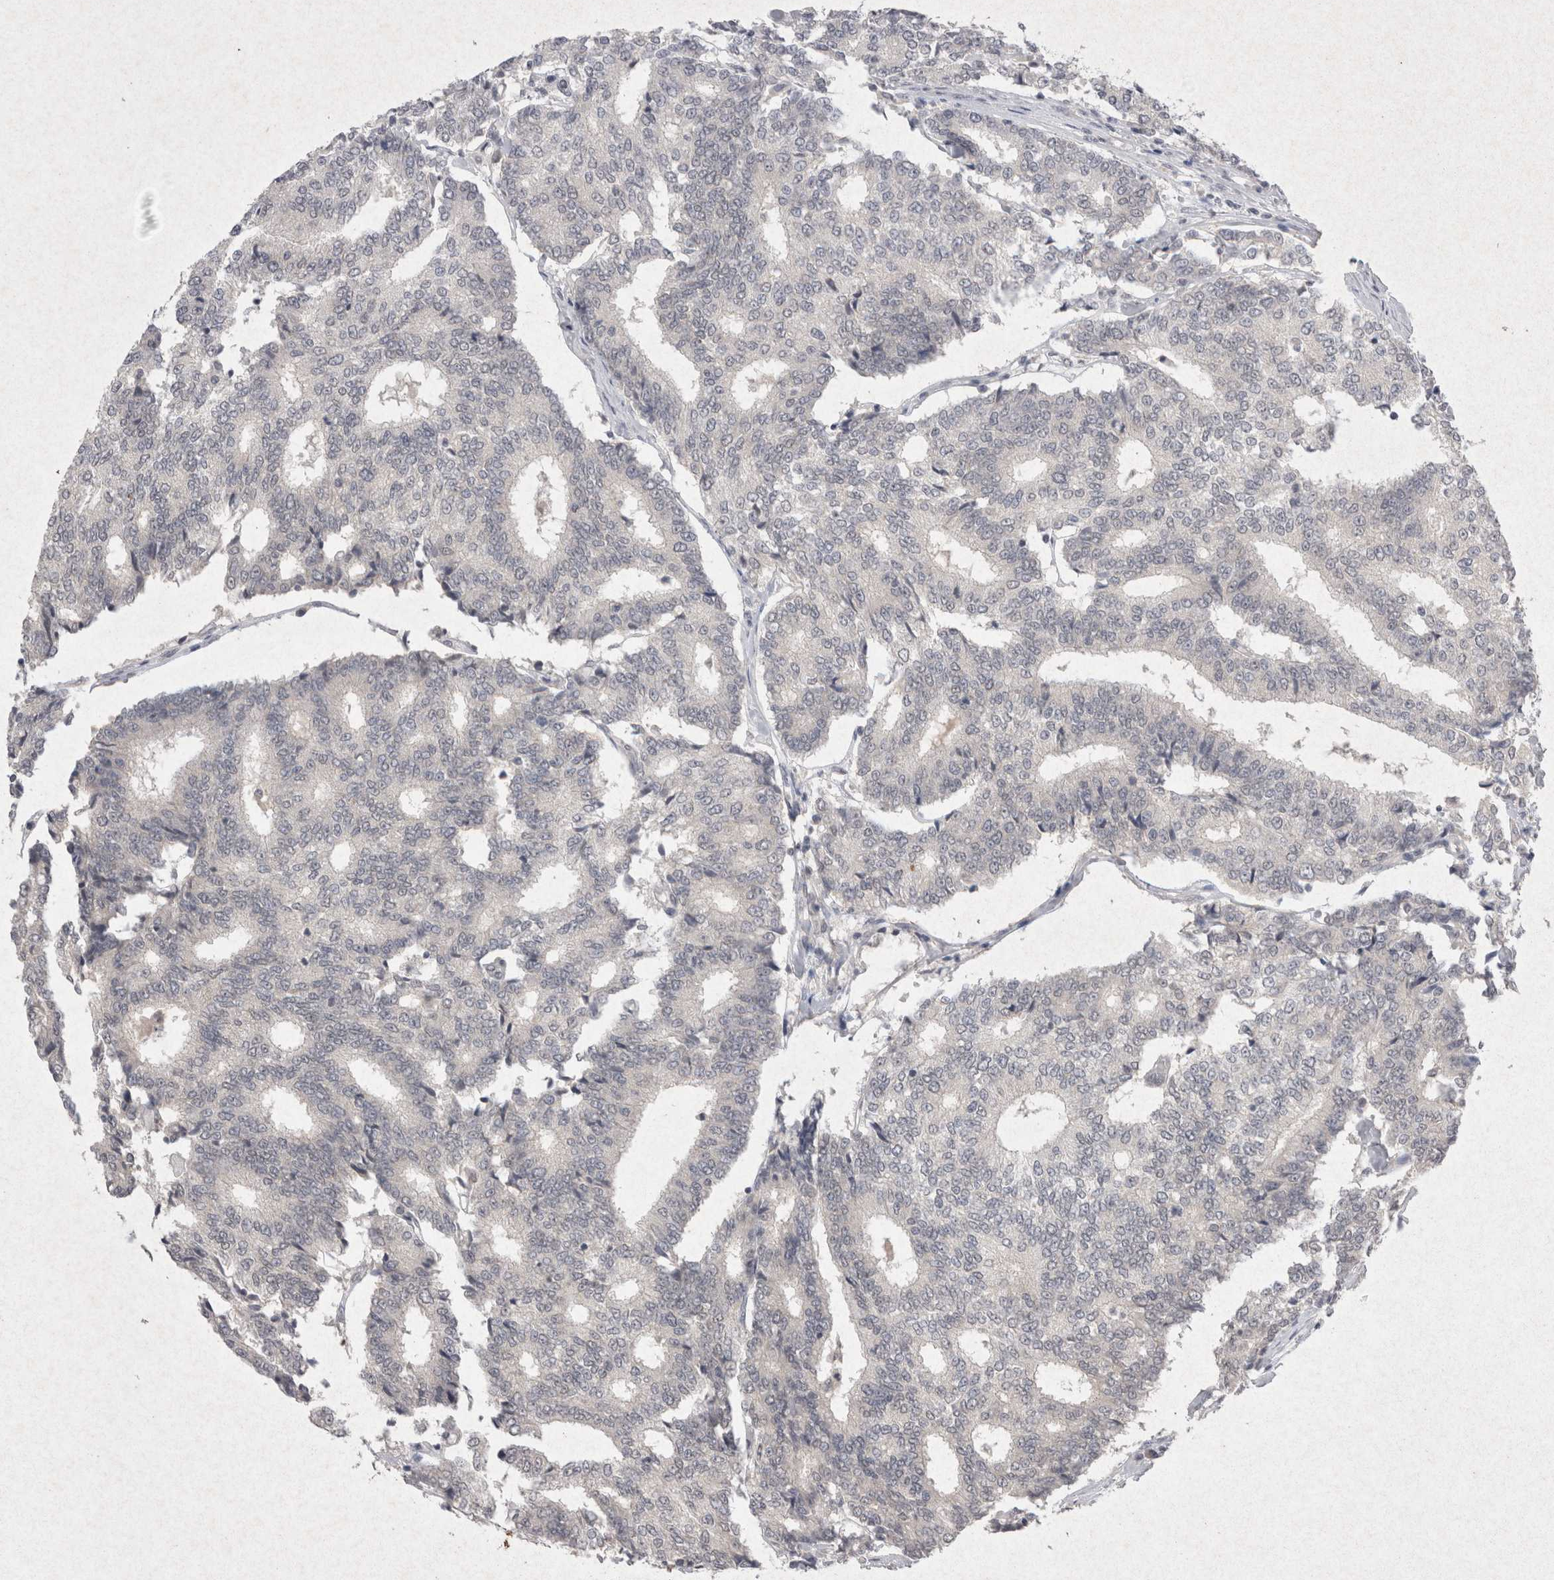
{"staining": {"intensity": "negative", "quantity": "none", "location": "none"}, "tissue": "prostate cancer", "cell_type": "Tumor cells", "image_type": "cancer", "snomed": [{"axis": "morphology", "description": "Normal tissue, NOS"}, {"axis": "morphology", "description": "Adenocarcinoma, High grade"}, {"axis": "topography", "description": "Prostate"}, {"axis": "topography", "description": "Seminal veicle"}], "caption": "This is a image of IHC staining of prostate cancer, which shows no expression in tumor cells. (Stains: DAB immunohistochemistry (IHC) with hematoxylin counter stain, Microscopy: brightfield microscopy at high magnification).", "gene": "LYVE1", "patient": {"sex": "male", "age": 55}}